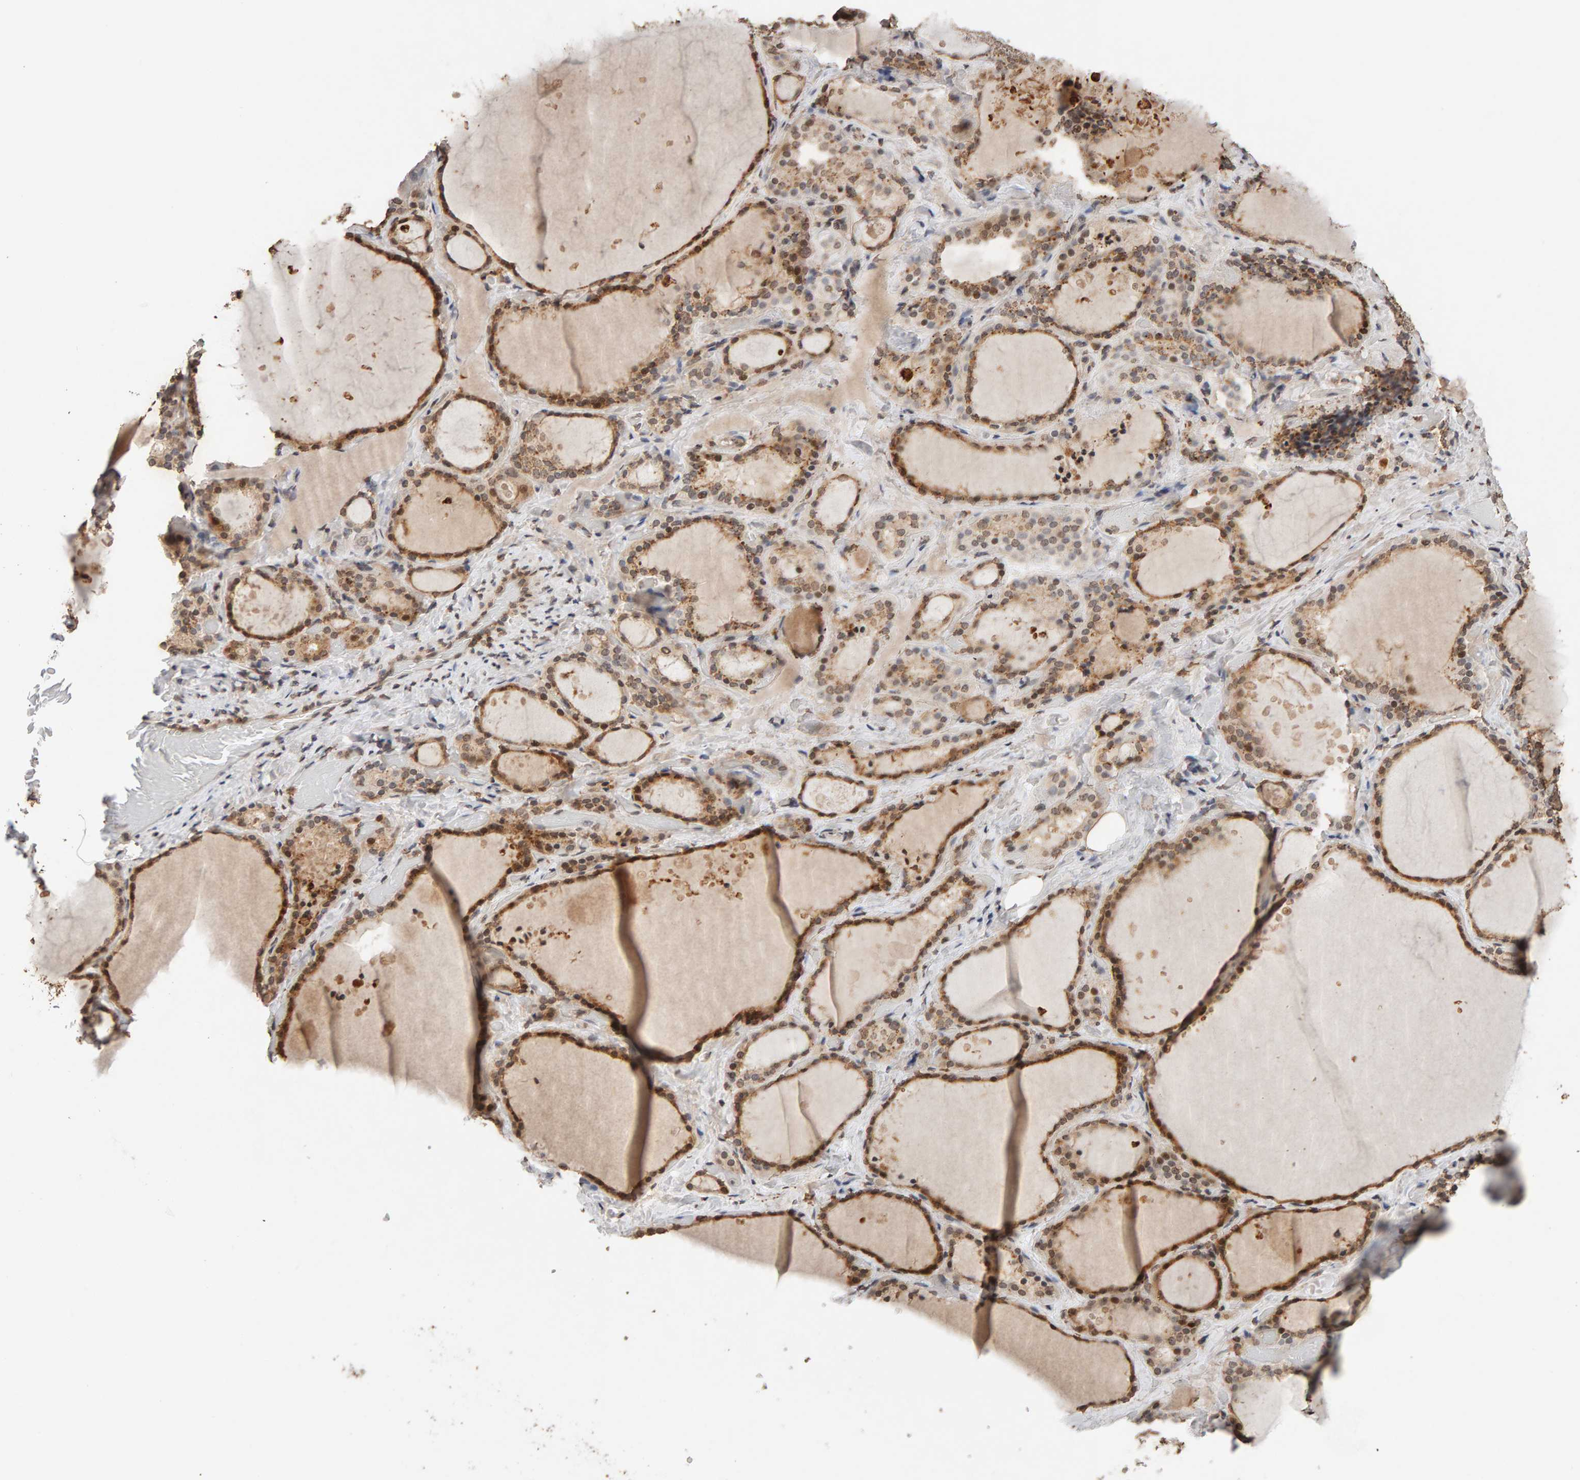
{"staining": {"intensity": "moderate", "quantity": ">75%", "location": "cytoplasmic/membranous,nuclear"}, "tissue": "thyroid gland", "cell_type": "Glandular cells", "image_type": "normal", "snomed": [{"axis": "morphology", "description": "Normal tissue, NOS"}, {"axis": "topography", "description": "Thyroid gland"}], "caption": "A medium amount of moderate cytoplasmic/membranous,nuclear staining is identified in about >75% of glandular cells in benign thyroid gland.", "gene": "DNAJB5", "patient": {"sex": "female", "age": 44}}